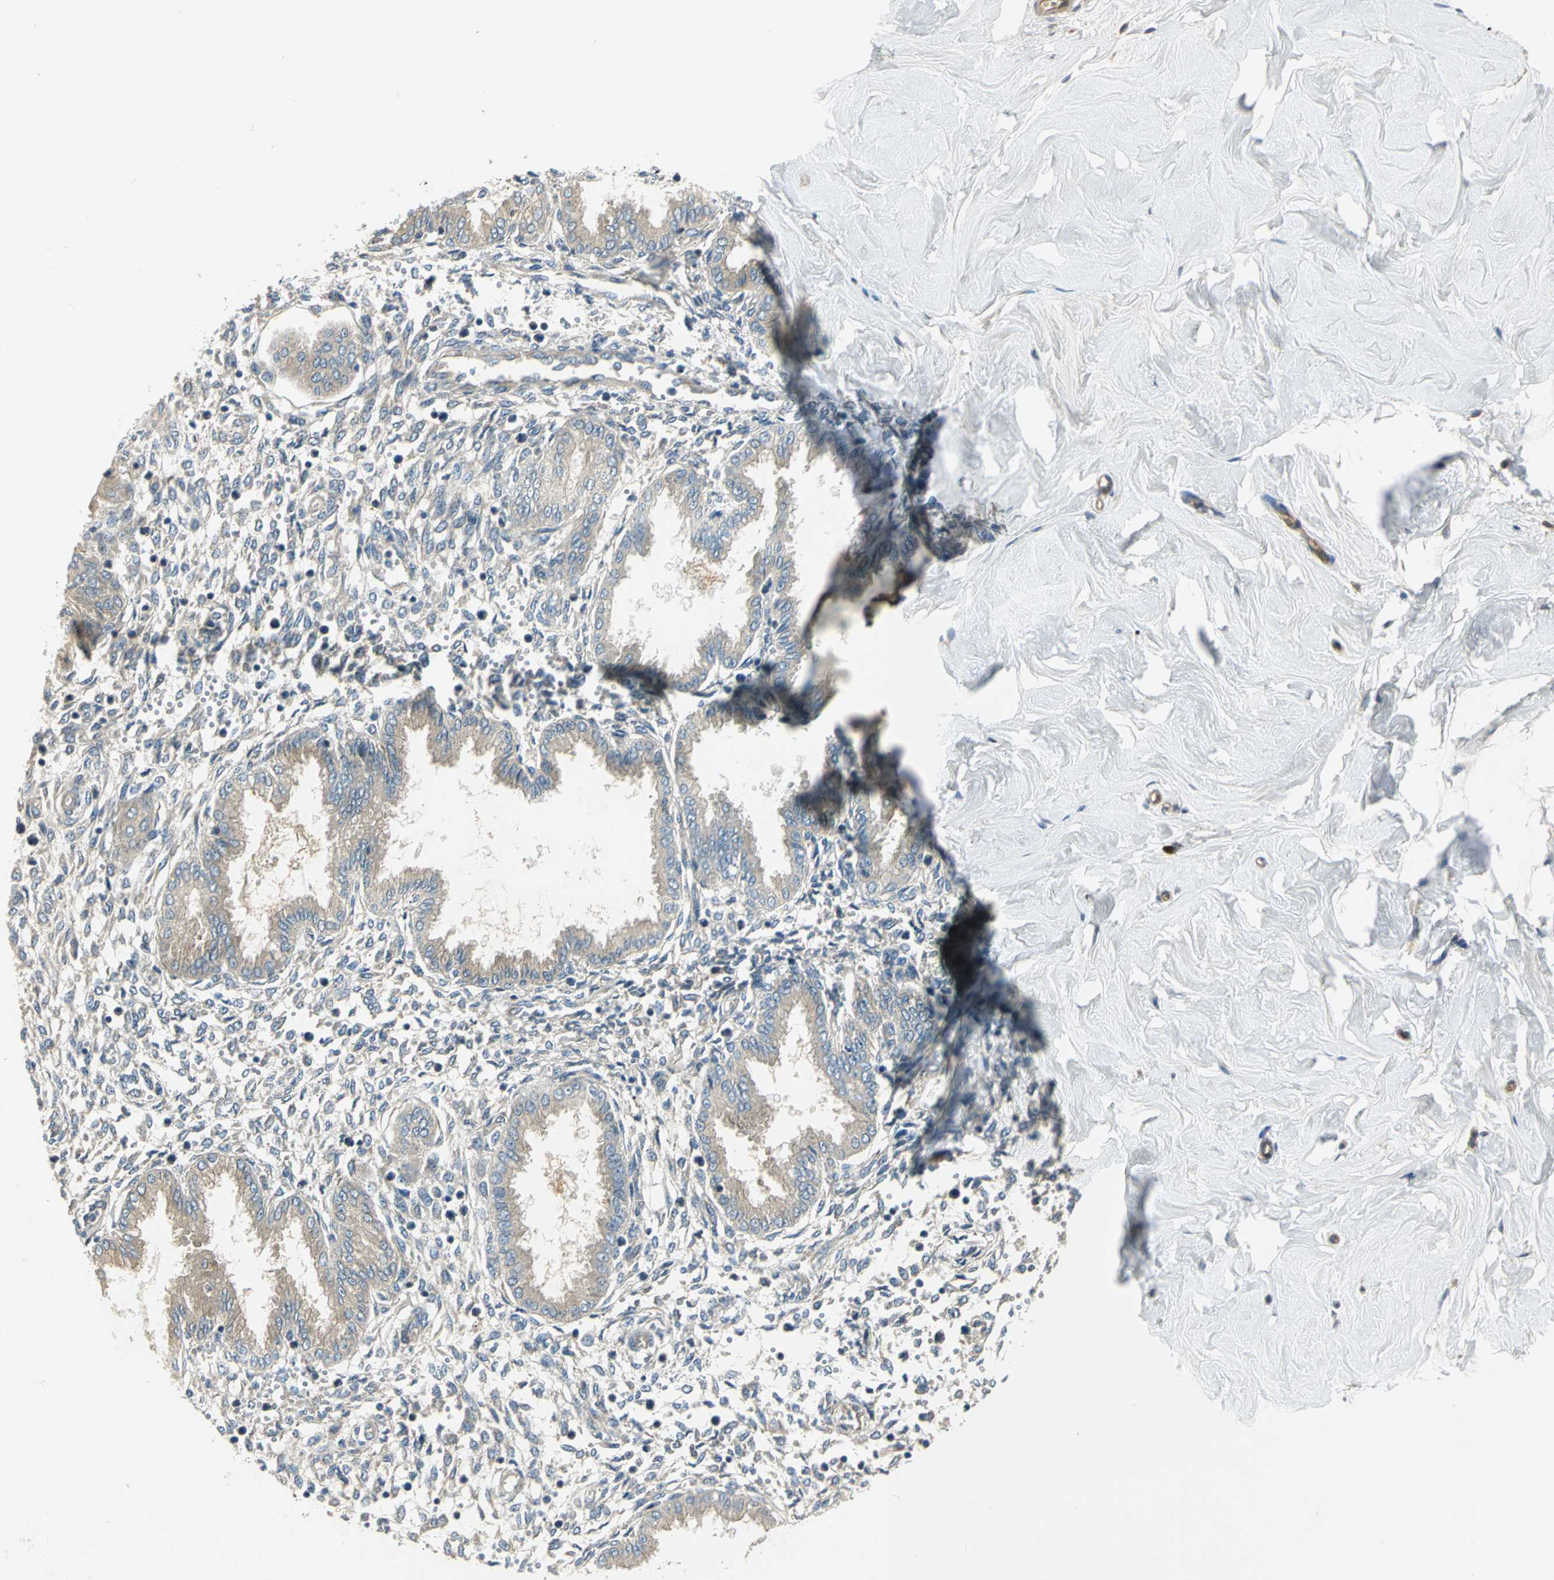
{"staining": {"intensity": "weak", "quantity": ">75%", "location": "cytoplasmic/membranous"}, "tissue": "endometrium", "cell_type": "Cells in endometrial stroma", "image_type": "normal", "snomed": [{"axis": "morphology", "description": "Normal tissue, NOS"}, {"axis": "topography", "description": "Endometrium"}], "caption": "Protein positivity by immunohistochemistry demonstrates weak cytoplasmic/membranous expression in approximately >75% of cells in endometrial stroma in benign endometrium.", "gene": "PRKAA1", "patient": {"sex": "female", "age": 33}}